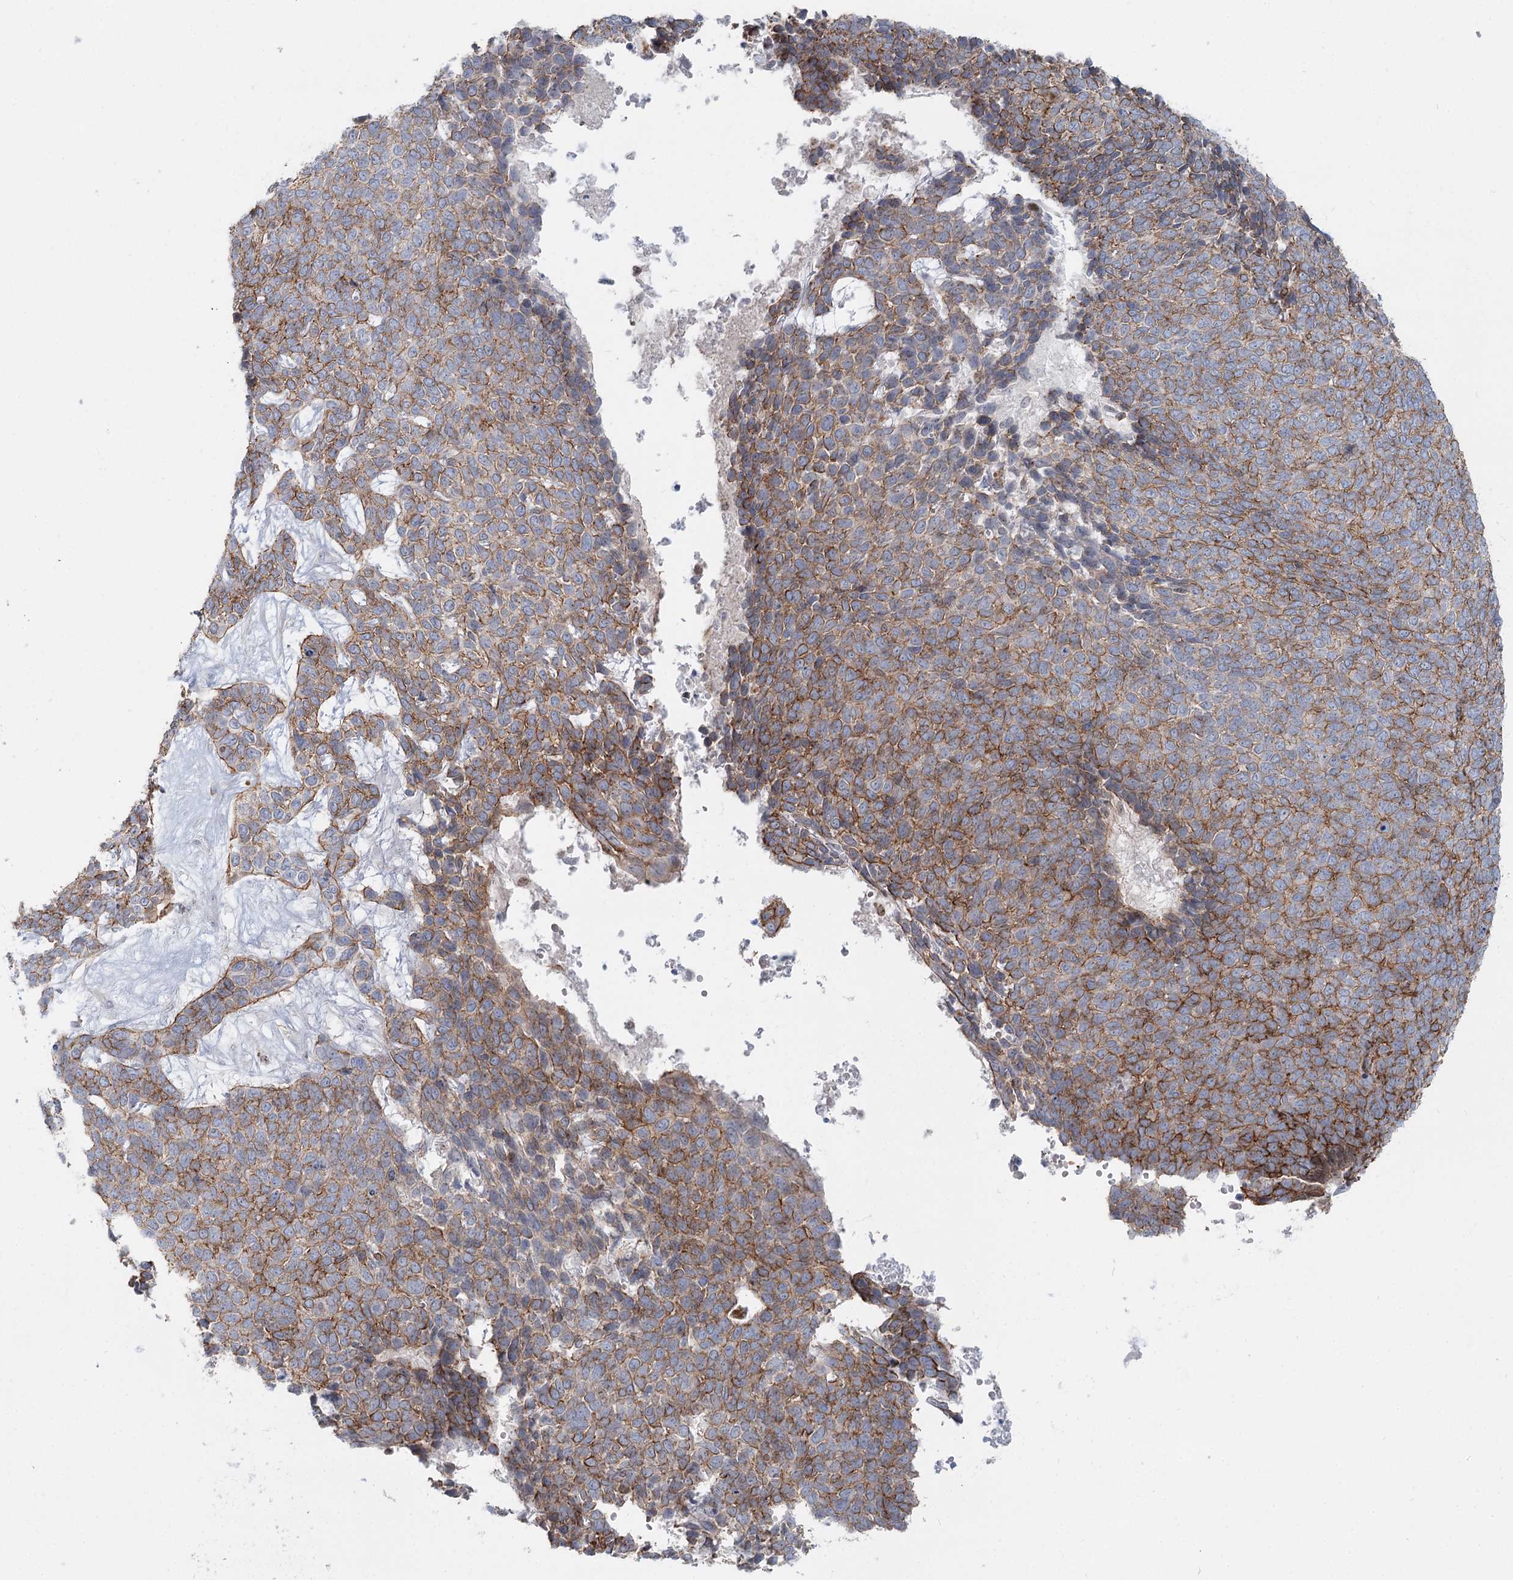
{"staining": {"intensity": "moderate", "quantity": ">75%", "location": "cytoplasmic/membranous"}, "tissue": "skin cancer", "cell_type": "Tumor cells", "image_type": "cancer", "snomed": [{"axis": "morphology", "description": "Basal cell carcinoma"}, {"axis": "topography", "description": "Skin"}], "caption": "Immunohistochemistry (IHC) of basal cell carcinoma (skin) exhibits medium levels of moderate cytoplasmic/membranous positivity in approximately >75% of tumor cells. (DAB IHC, brown staining for protein, blue staining for nuclei).", "gene": "ZFYVE28", "patient": {"sex": "female", "age": 84}}